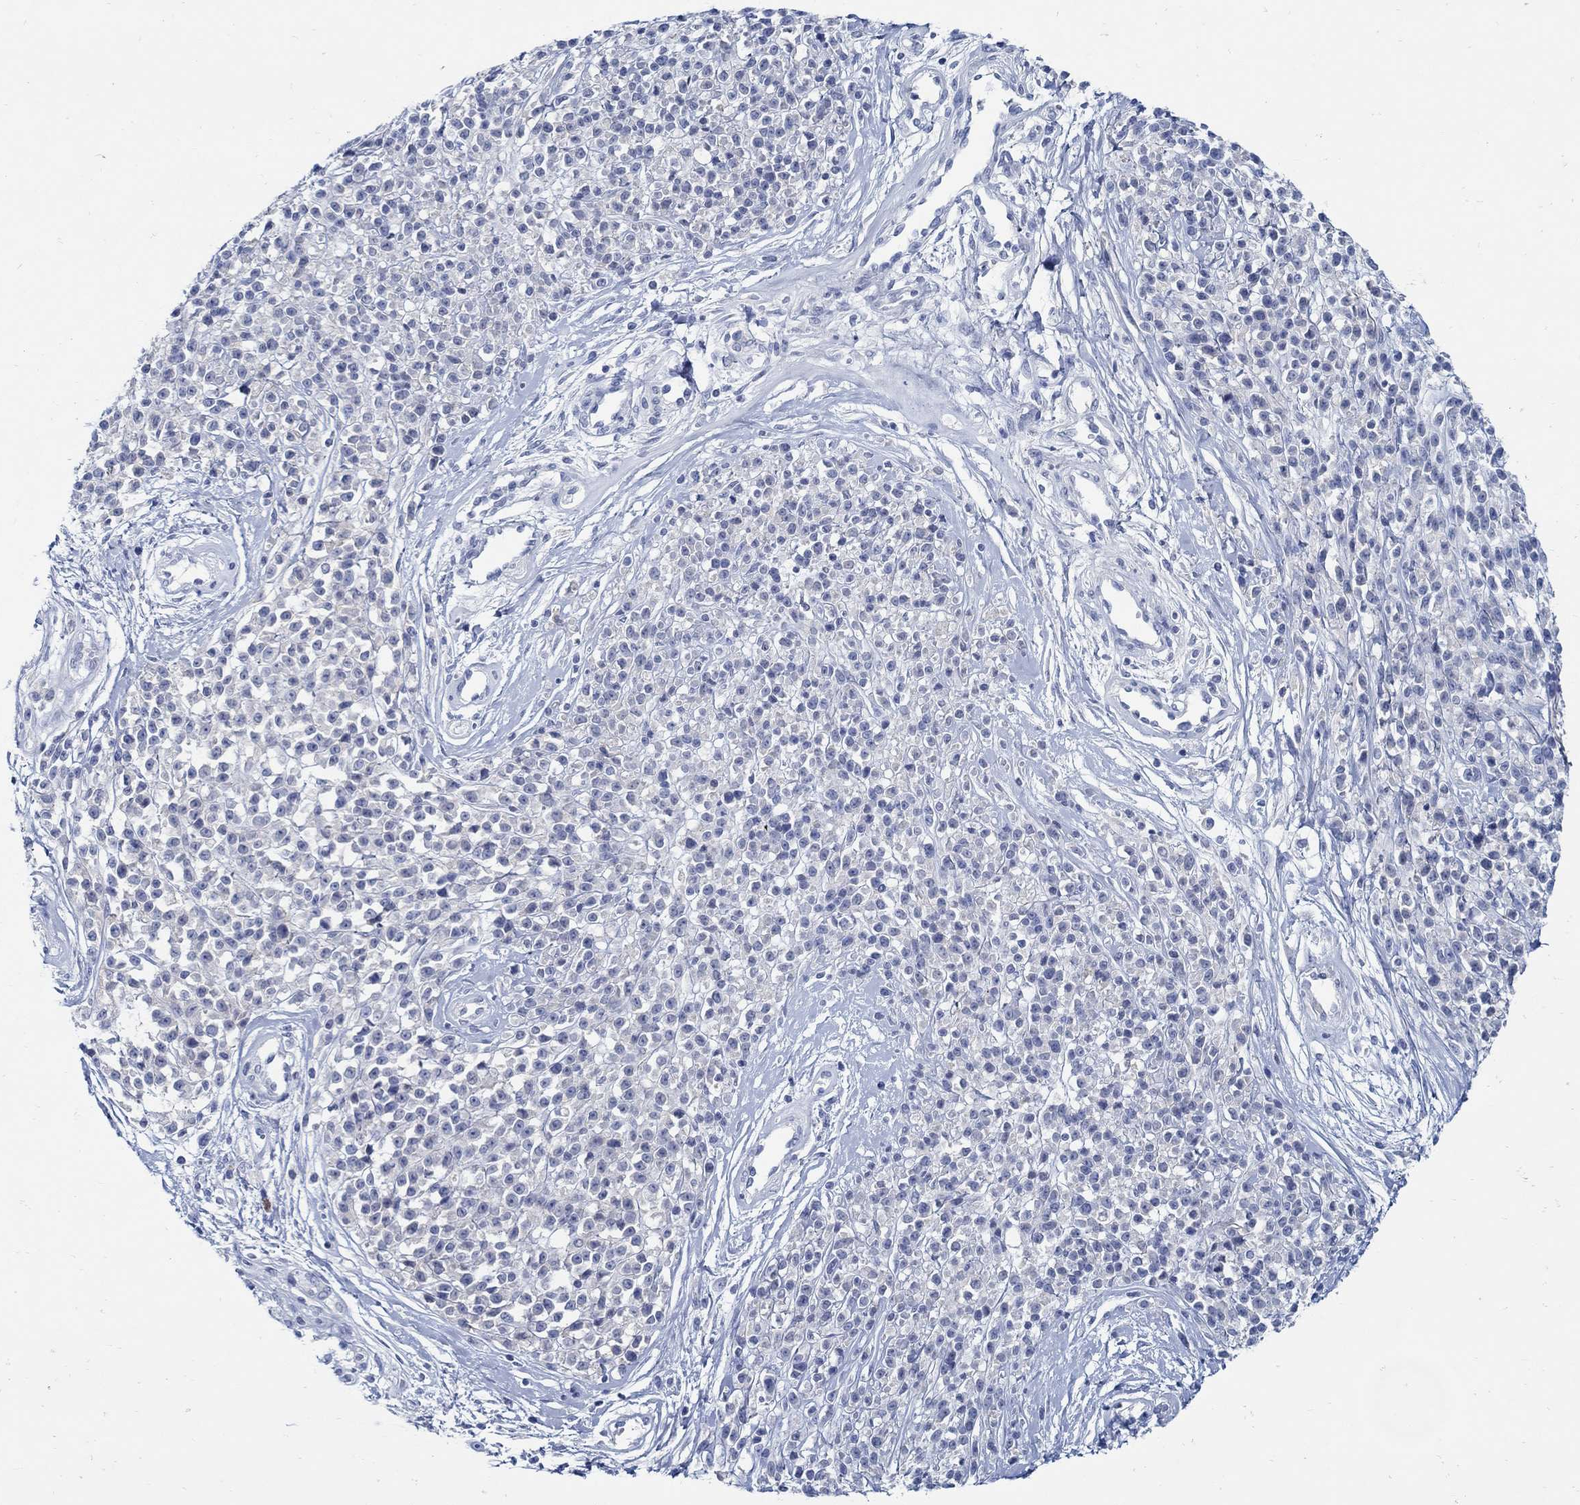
{"staining": {"intensity": "negative", "quantity": "none", "location": "none"}, "tissue": "melanoma", "cell_type": "Tumor cells", "image_type": "cancer", "snomed": [{"axis": "morphology", "description": "Malignant melanoma, NOS"}, {"axis": "topography", "description": "Skin"}, {"axis": "topography", "description": "Skin of trunk"}], "caption": "Human malignant melanoma stained for a protein using immunohistochemistry (IHC) displays no positivity in tumor cells.", "gene": "PAX9", "patient": {"sex": "male", "age": 74}}